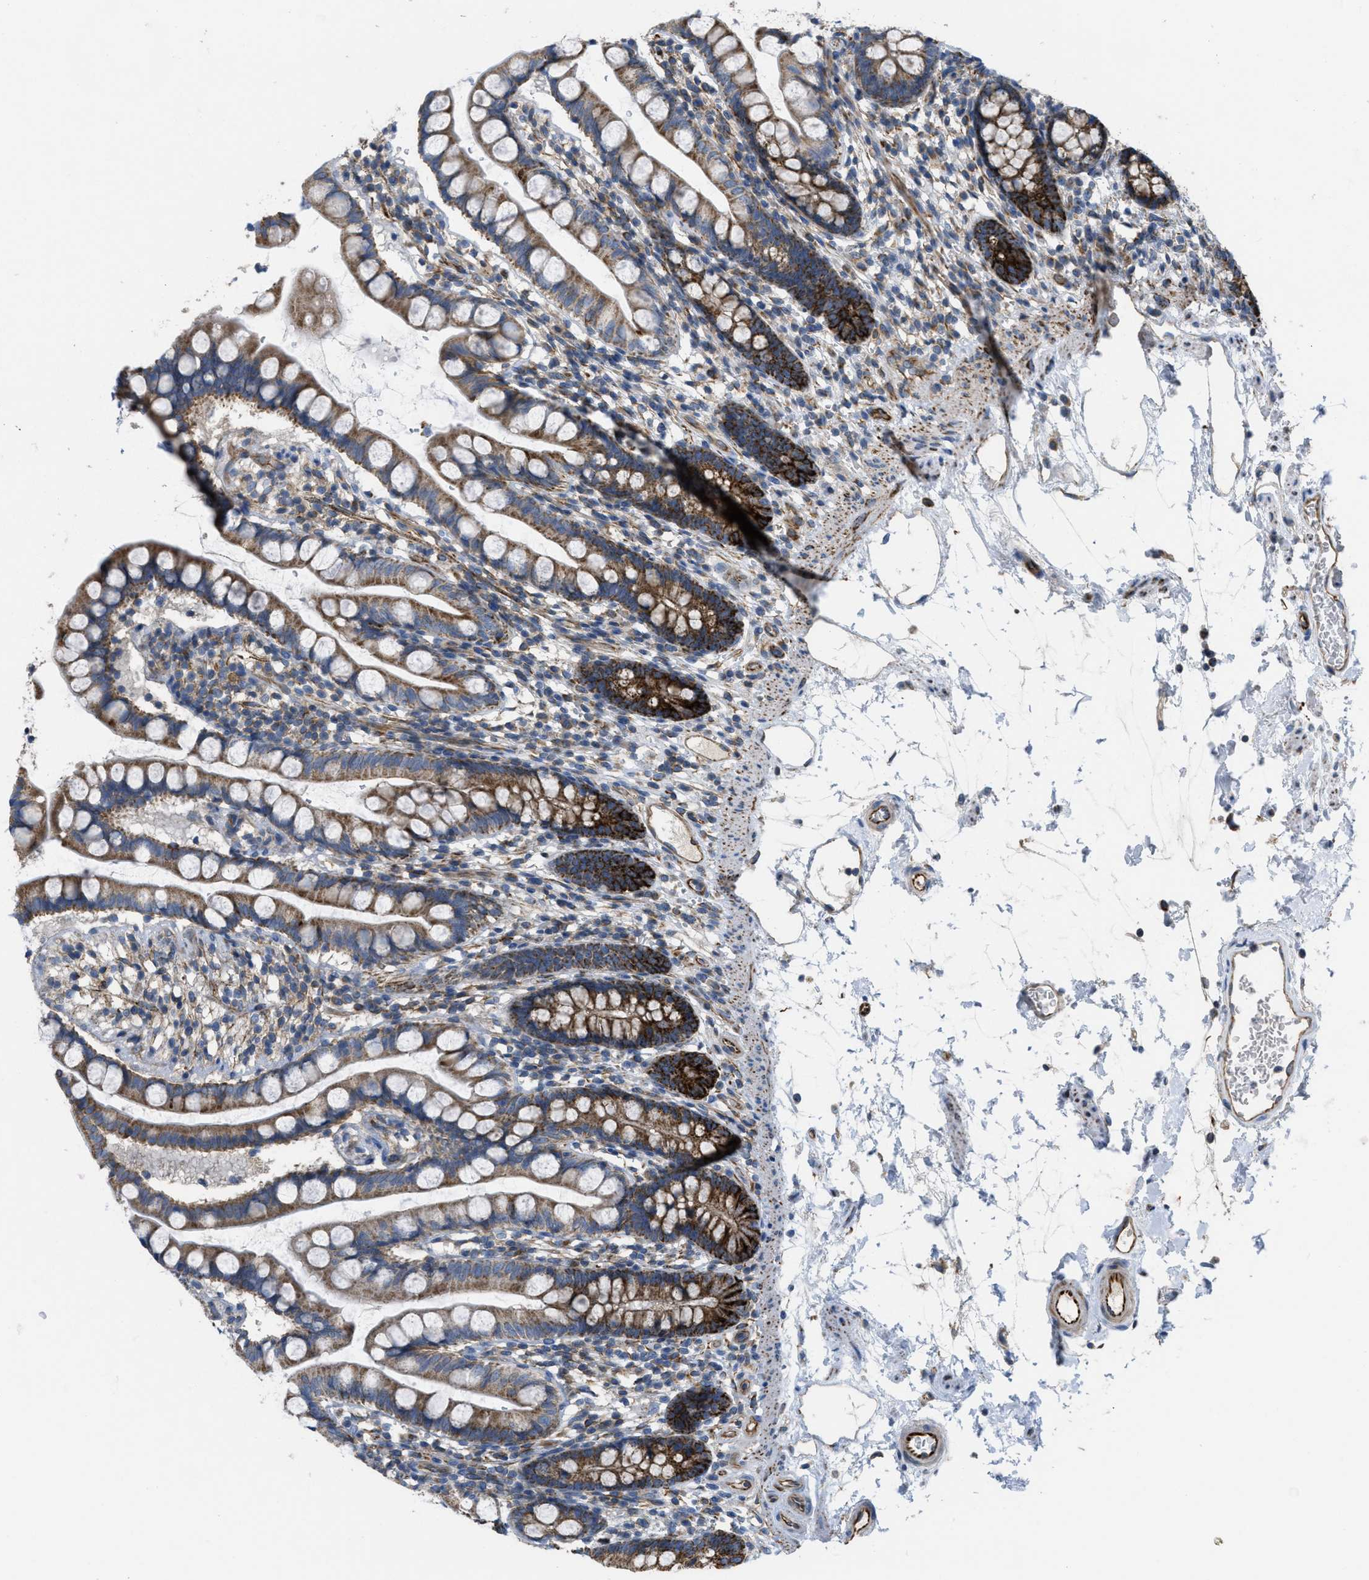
{"staining": {"intensity": "strong", "quantity": ">75%", "location": "cytoplasmic/membranous"}, "tissue": "small intestine", "cell_type": "Glandular cells", "image_type": "normal", "snomed": [{"axis": "morphology", "description": "Normal tissue, NOS"}, {"axis": "topography", "description": "Small intestine"}], "caption": "Strong cytoplasmic/membranous expression is present in about >75% of glandular cells in normal small intestine. The protein of interest is stained brown, and the nuclei are stained in blue (DAB IHC with brightfield microscopy, high magnification).", "gene": "BTN3A1", "patient": {"sex": "female", "age": 84}}